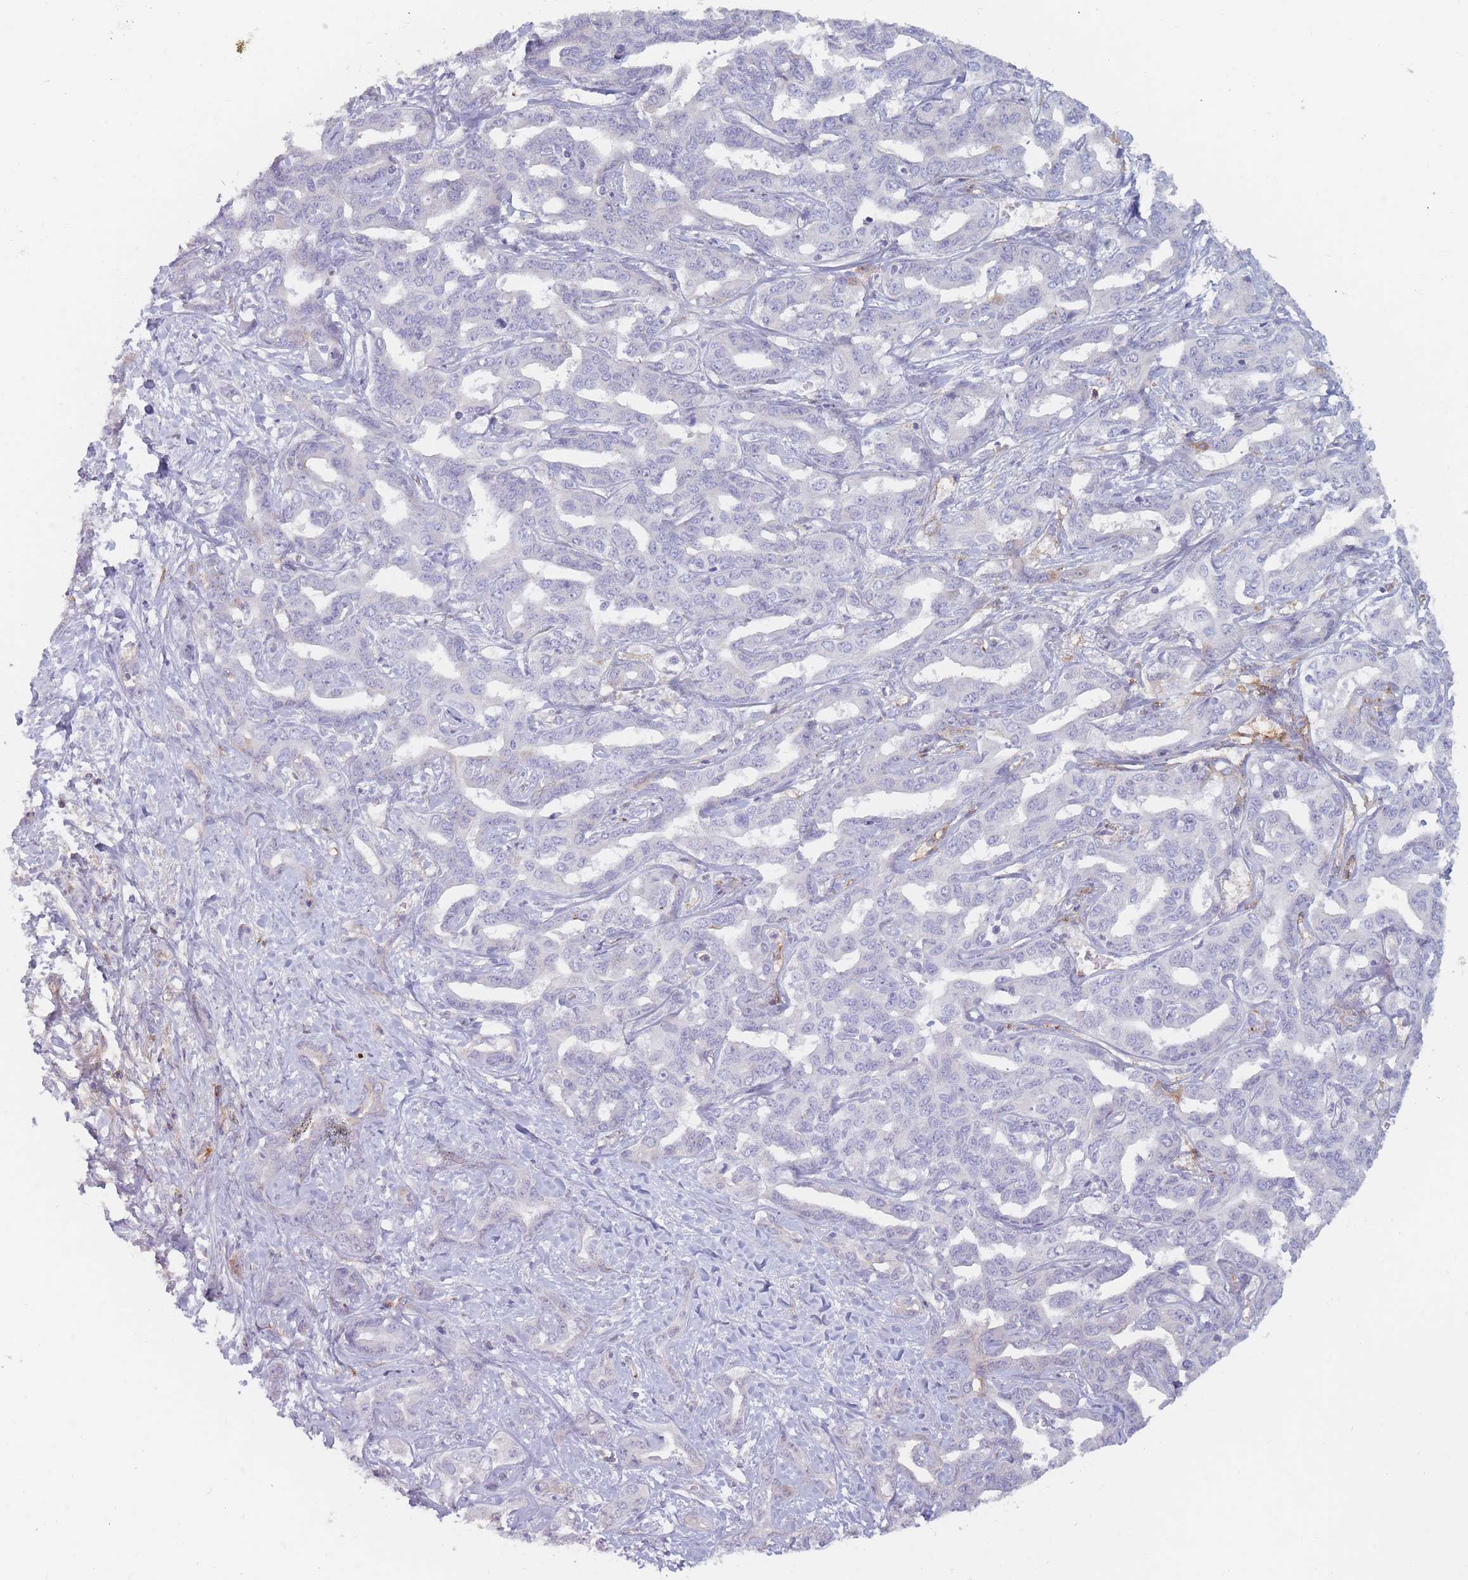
{"staining": {"intensity": "negative", "quantity": "none", "location": "none"}, "tissue": "liver cancer", "cell_type": "Tumor cells", "image_type": "cancer", "snomed": [{"axis": "morphology", "description": "Cholangiocarcinoma"}, {"axis": "topography", "description": "Liver"}], "caption": "Histopathology image shows no protein positivity in tumor cells of cholangiocarcinoma (liver) tissue.", "gene": "PRG4", "patient": {"sex": "male", "age": 59}}